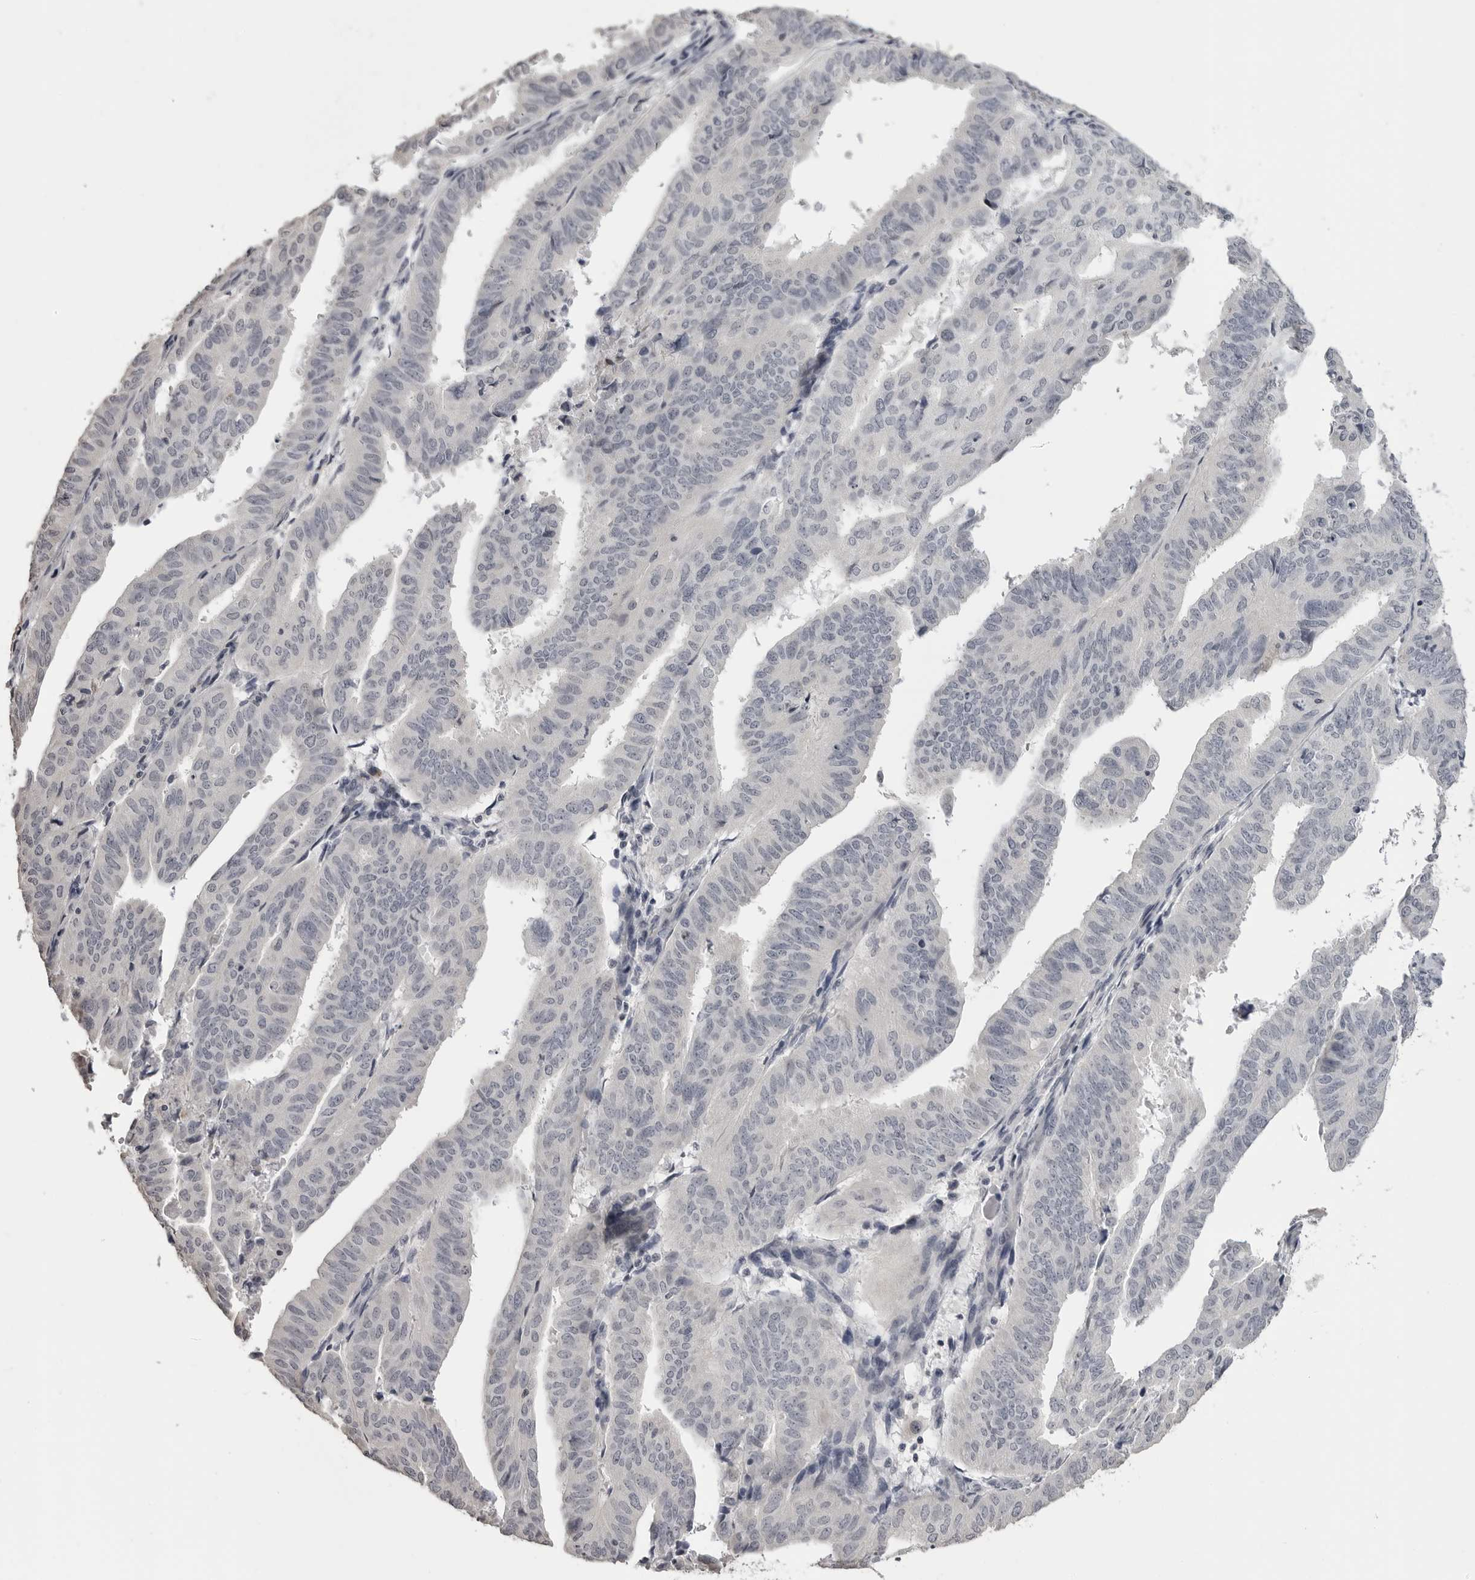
{"staining": {"intensity": "negative", "quantity": "none", "location": "none"}, "tissue": "endometrial cancer", "cell_type": "Tumor cells", "image_type": "cancer", "snomed": [{"axis": "morphology", "description": "Adenocarcinoma, NOS"}, {"axis": "topography", "description": "Uterus"}], "caption": "Tumor cells show no significant expression in adenocarcinoma (endometrial).", "gene": "GPN2", "patient": {"sex": "female", "age": 77}}